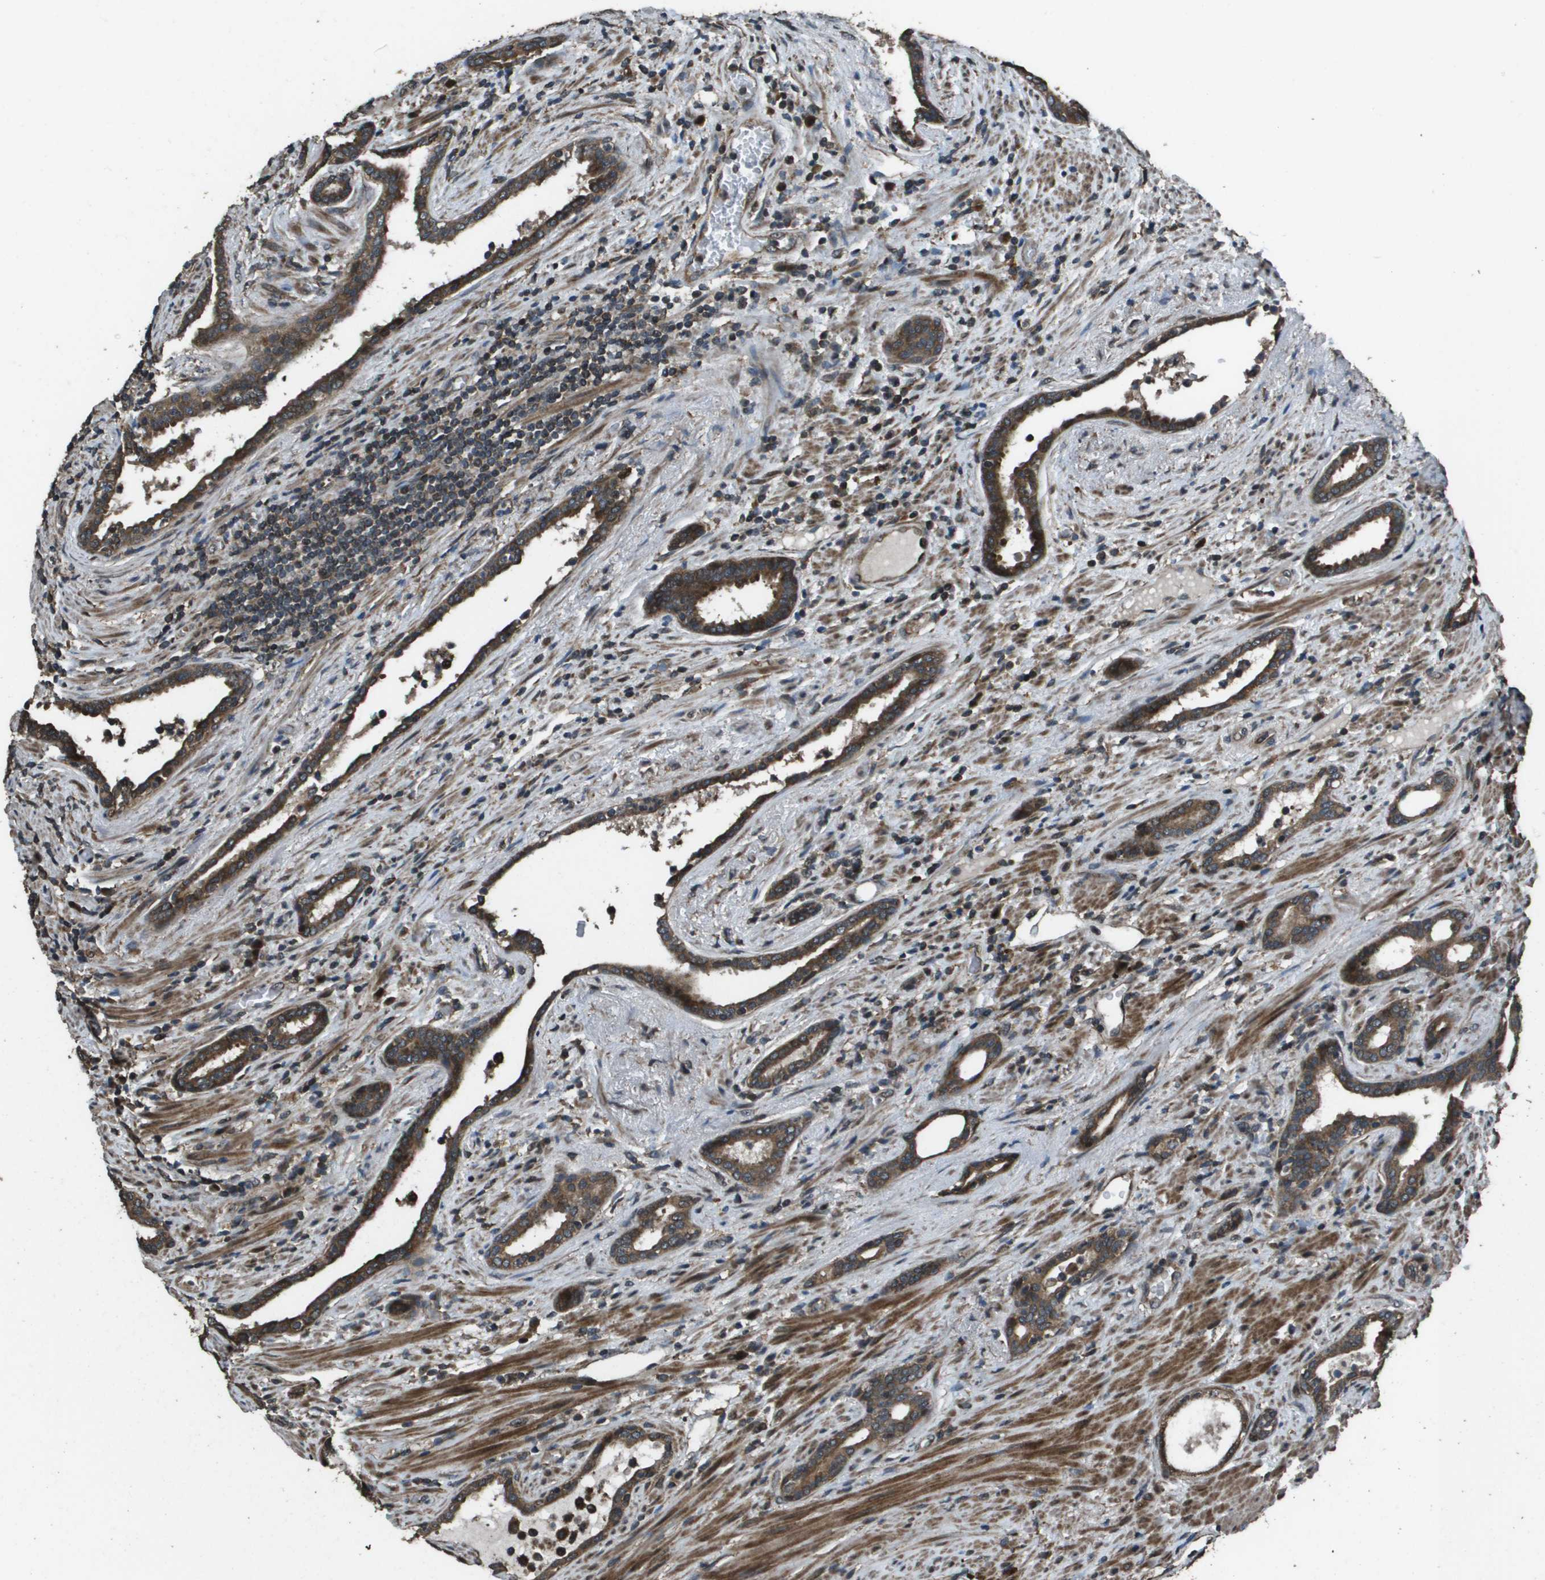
{"staining": {"intensity": "strong", "quantity": ">75%", "location": "cytoplasmic/membranous"}, "tissue": "prostate cancer", "cell_type": "Tumor cells", "image_type": "cancer", "snomed": [{"axis": "morphology", "description": "Adenocarcinoma, High grade"}, {"axis": "topography", "description": "Prostate"}], "caption": "Prostate cancer stained for a protein (brown) displays strong cytoplasmic/membranous positive positivity in approximately >75% of tumor cells.", "gene": "FIG4", "patient": {"sex": "male", "age": 71}}